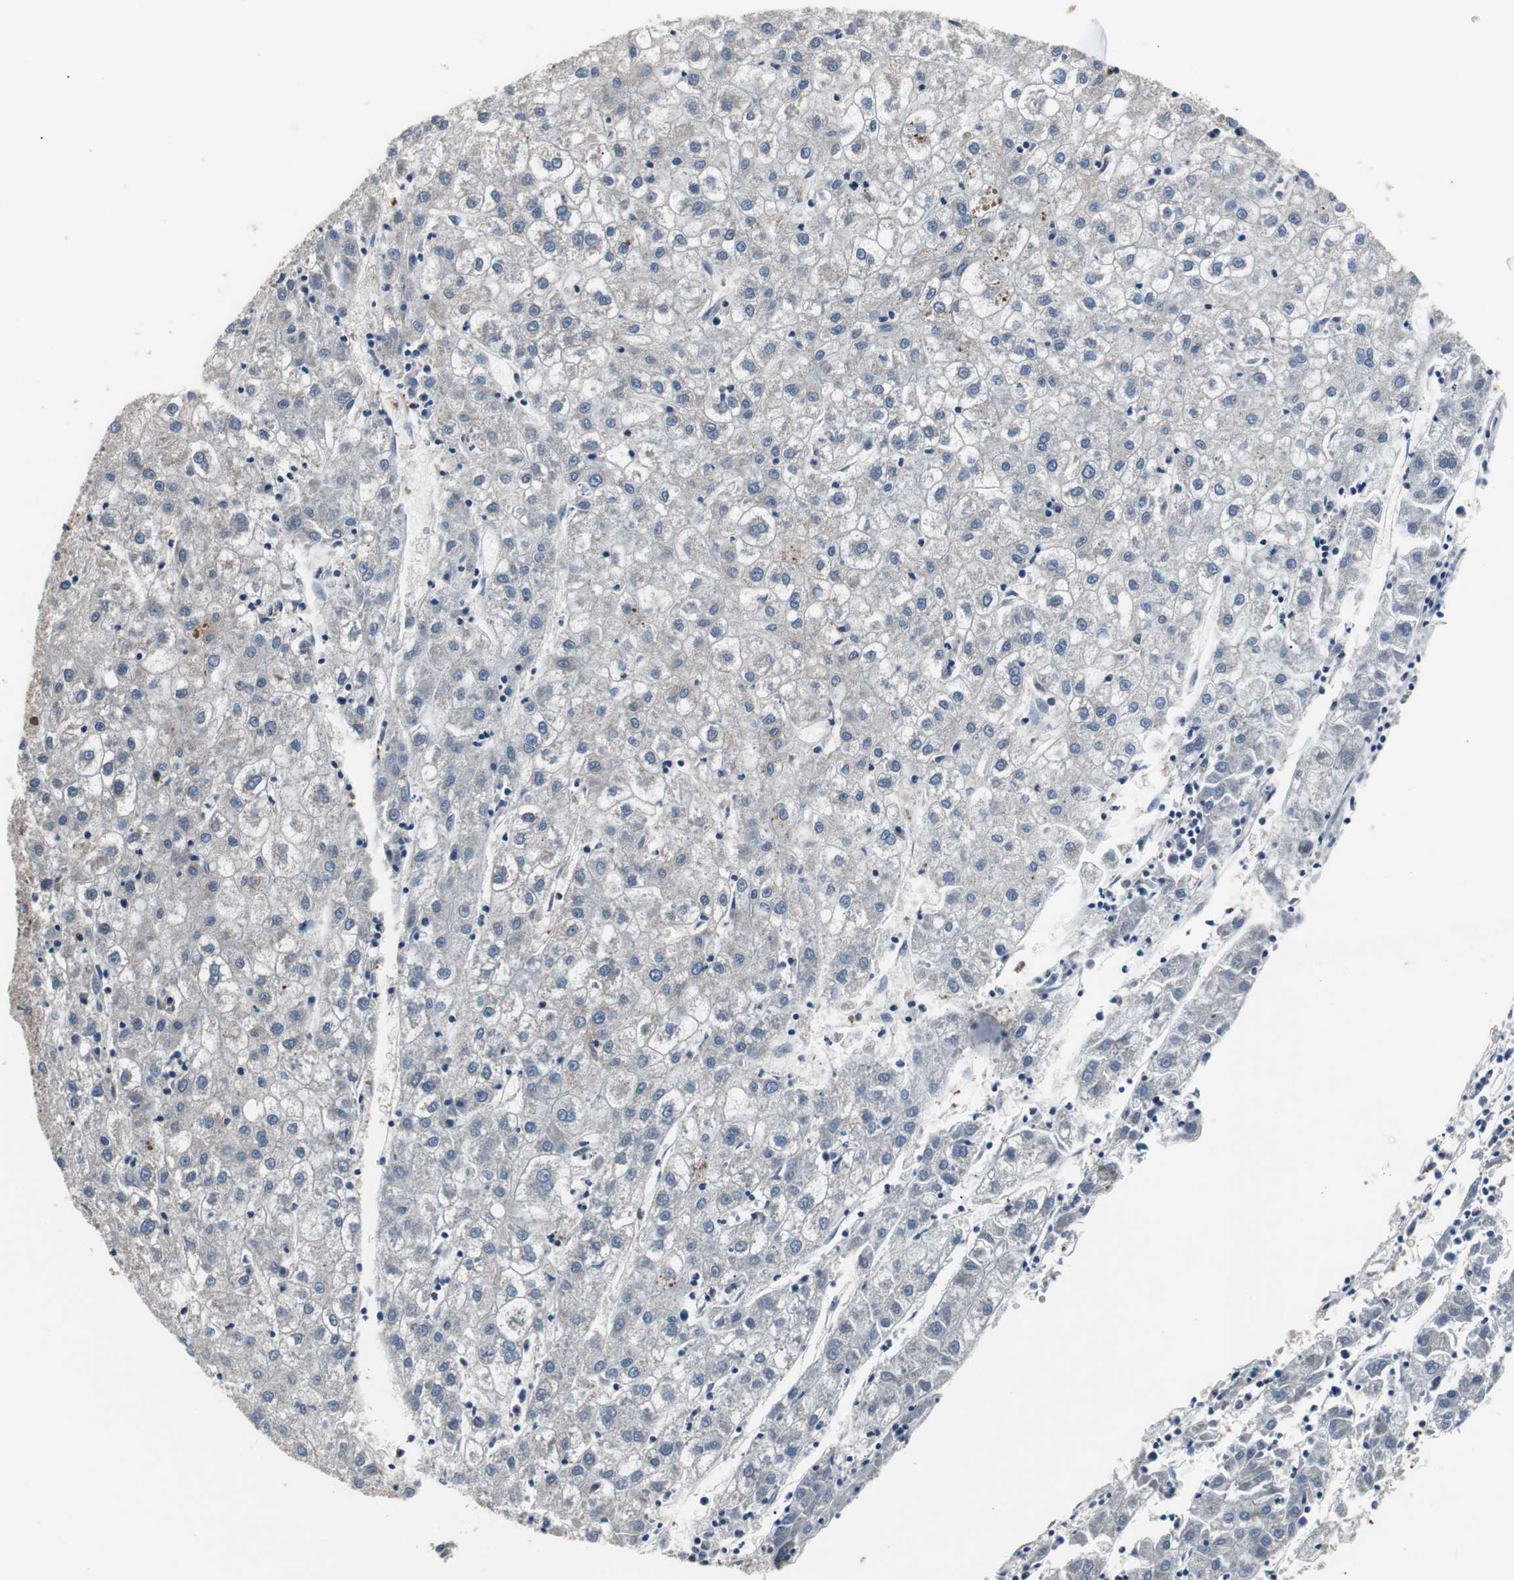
{"staining": {"intensity": "negative", "quantity": "none", "location": "none"}, "tissue": "liver cancer", "cell_type": "Tumor cells", "image_type": "cancer", "snomed": [{"axis": "morphology", "description": "Carcinoma, Hepatocellular, NOS"}, {"axis": "topography", "description": "Liver"}], "caption": "Immunohistochemistry (IHC) of liver cancer (hepatocellular carcinoma) exhibits no positivity in tumor cells.", "gene": "PAK1", "patient": {"sex": "male", "age": 72}}